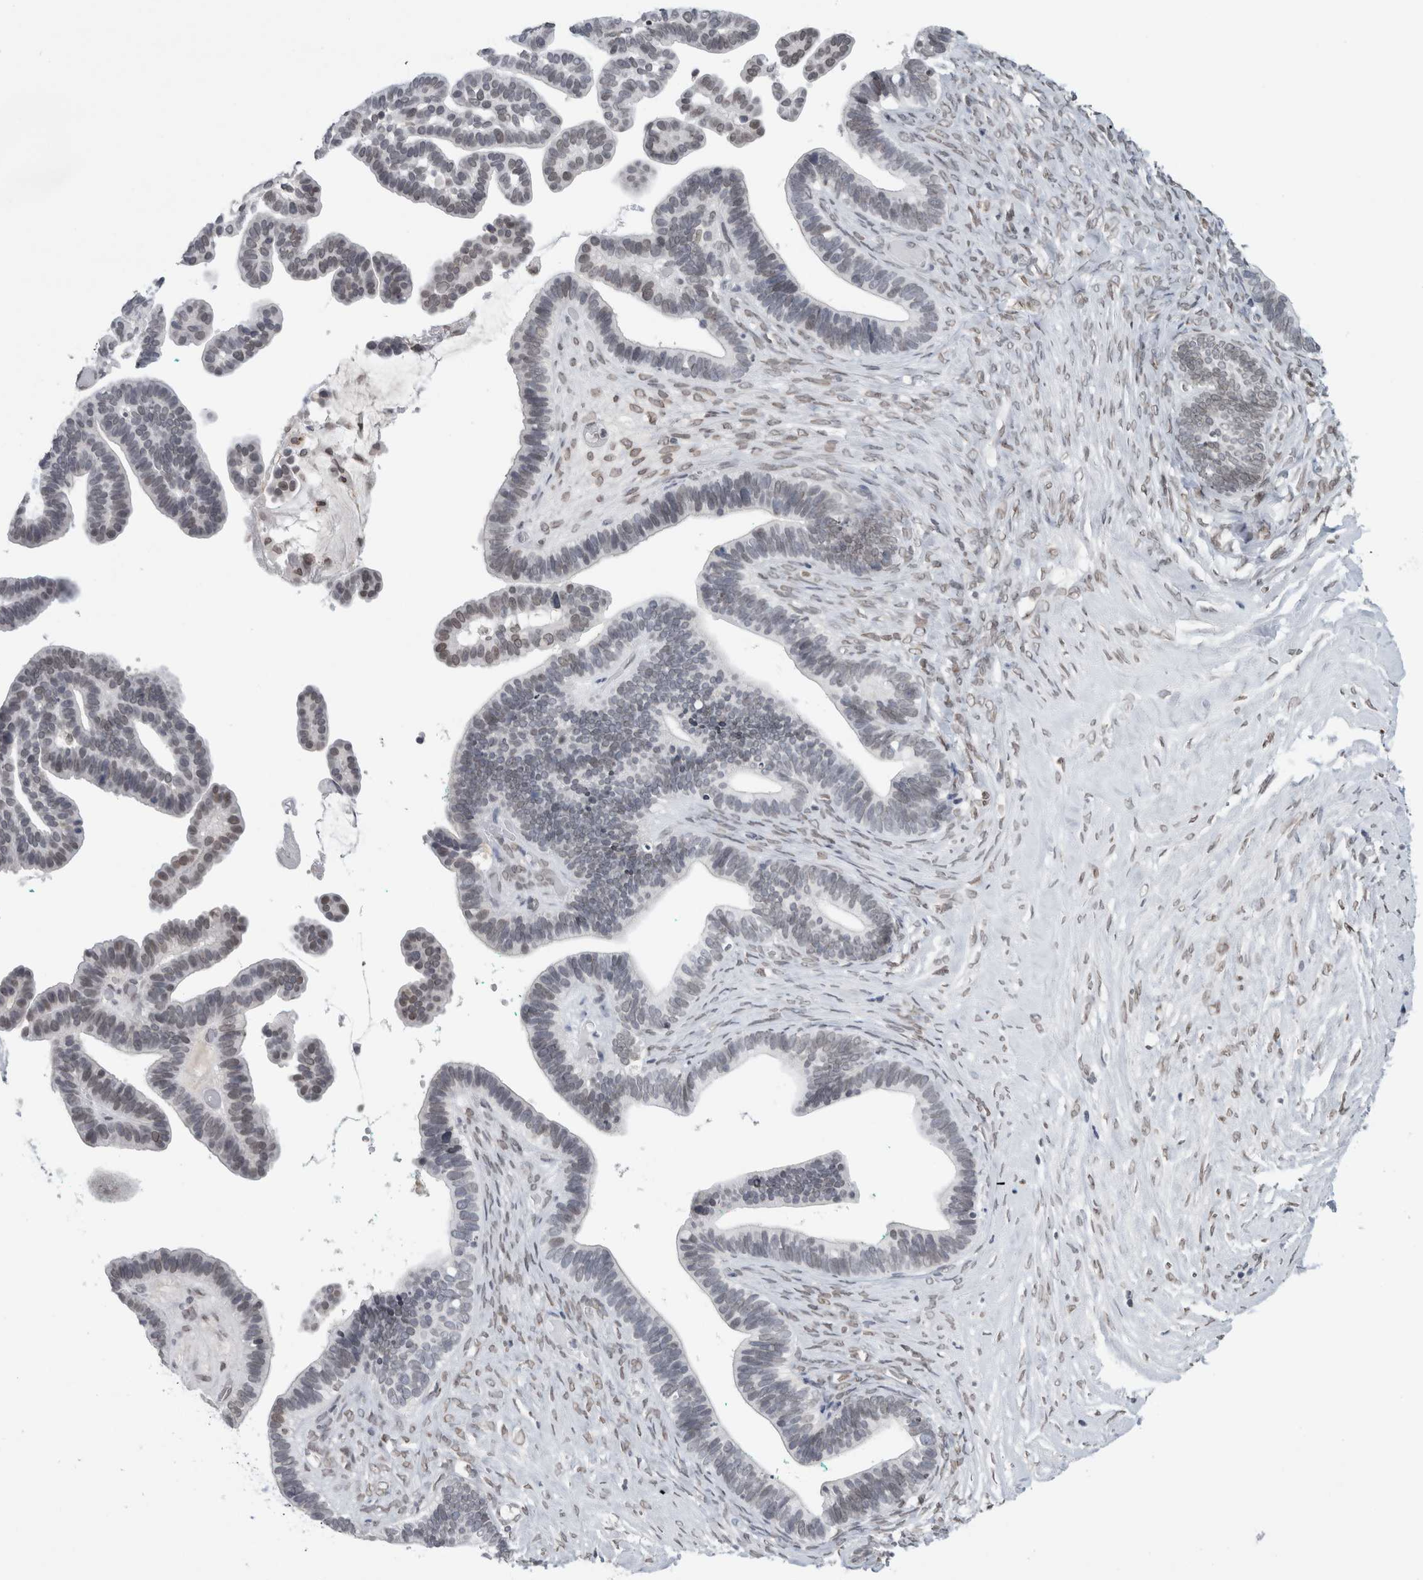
{"staining": {"intensity": "weak", "quantity": "<25%", "location": "nuclear"}, "tissue": "ovarian cancer", "cell_type": "Tumor cells", "image_type": "cancer", "snomed": [{"axis": "morphology", "description": "Cystadenocarcinoma, serous, NOS"}, {"axis": "topography", "description": "Ovary"}], "caption": "A micrograph of human ovarian cancer is negative for staining in tumor cells.", "gene": "ZNF770", "patient": {"sex": "female", "age": 56}}